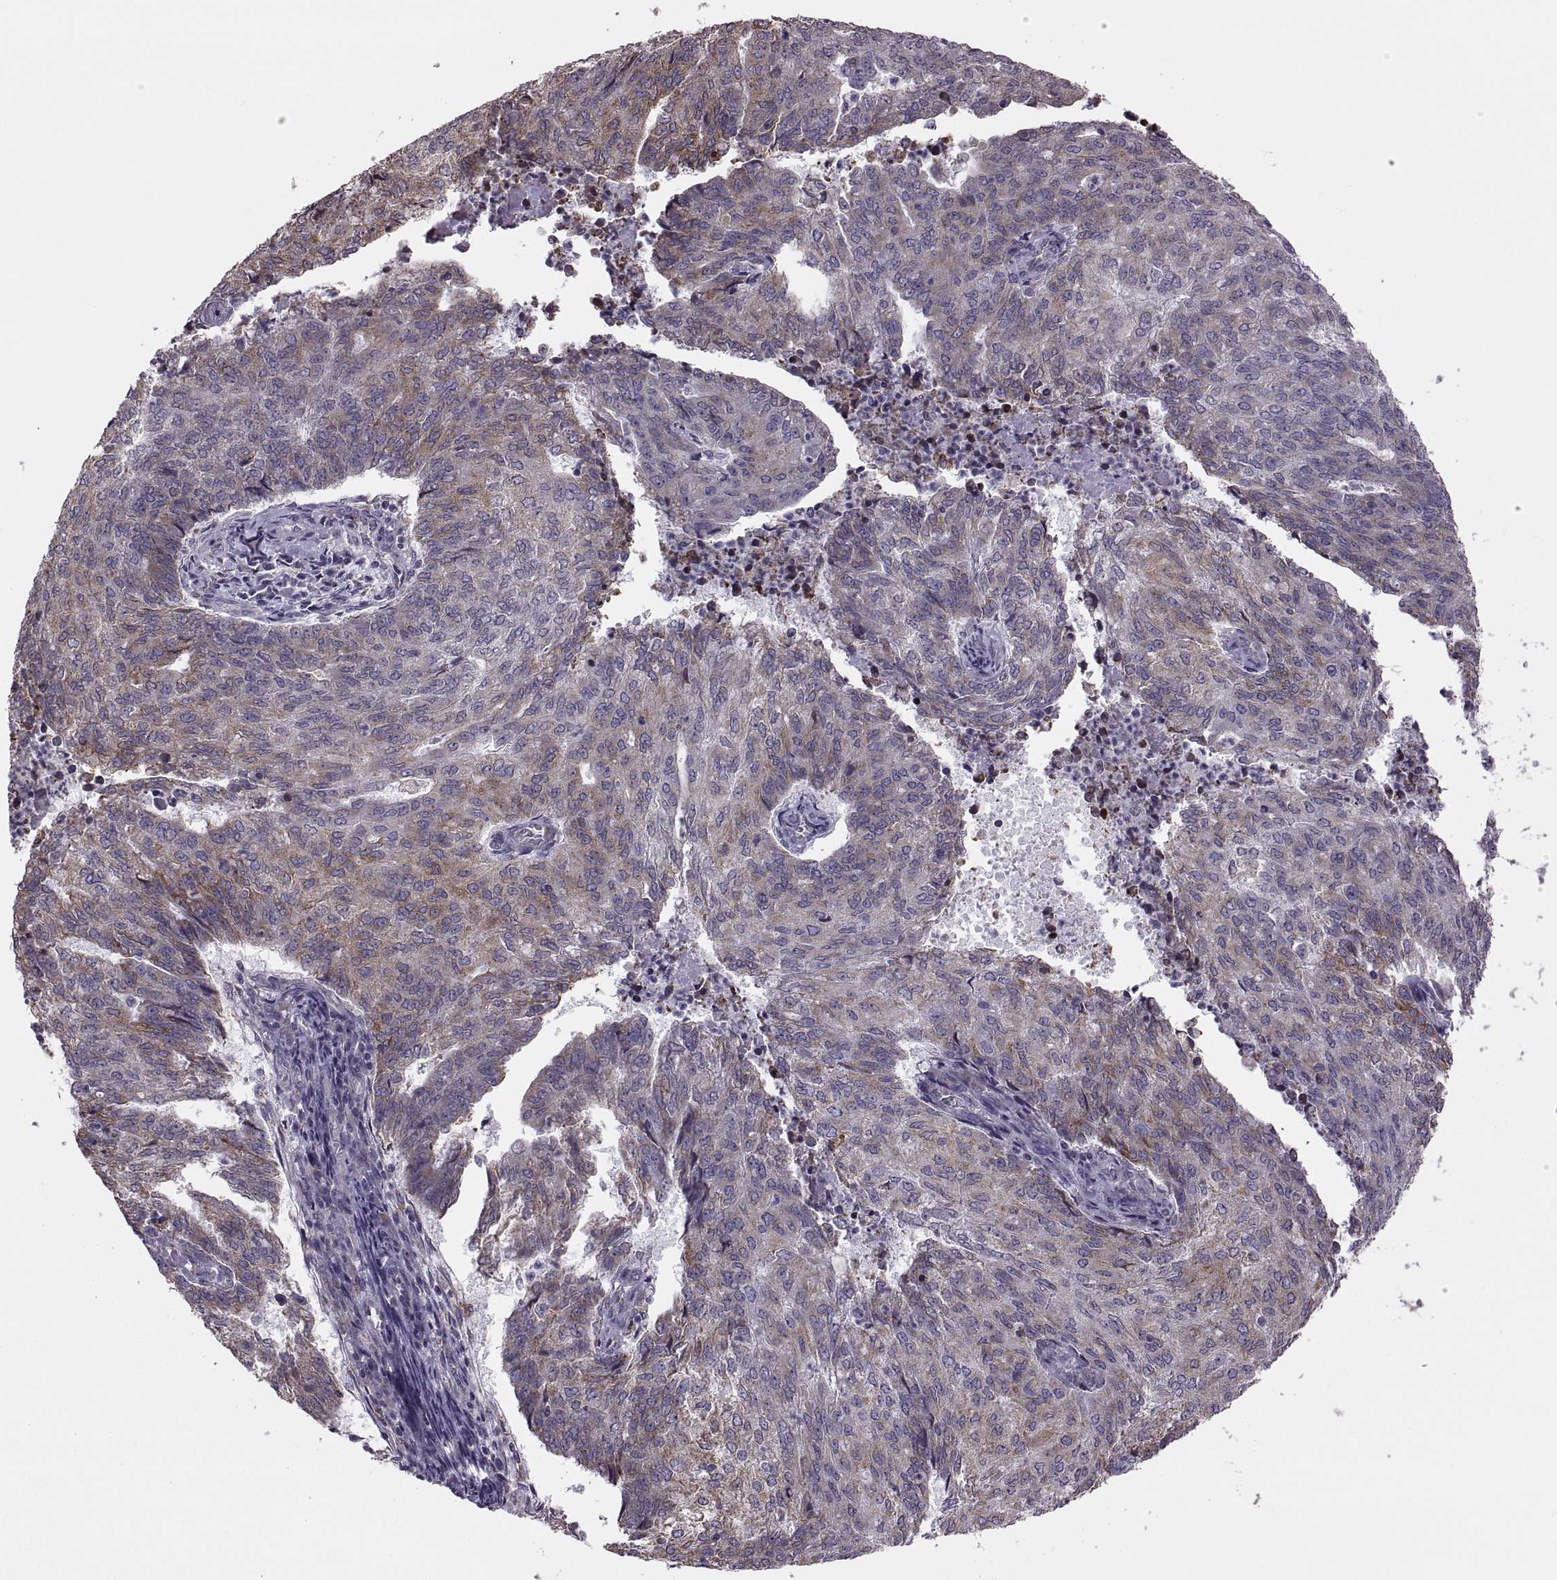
{"staining": {"intensity": "moderate", "quantity": "25%-75%", "location": "cytoplasmic/membranous"}, "tissue": "endometrial cancer", "cell_type": "Tumor cells", "image_type": "cancer", "snomed": [{"axis": "morphology", "description": "Adenocarcinoma, NOS"}, {"axis": "topography", "description": "Endometrium"}], "caption": "High-power microscopy captured an immunohistochemistry (IHC) histopathology image of endometrial cancer (adenocarcinoma), revealing moderate cytoplasmic/membranous positivity in about 25%-75% of tumor cells.", "gene": "LETM2", "patient": {"sex": "female", "age": 82}}